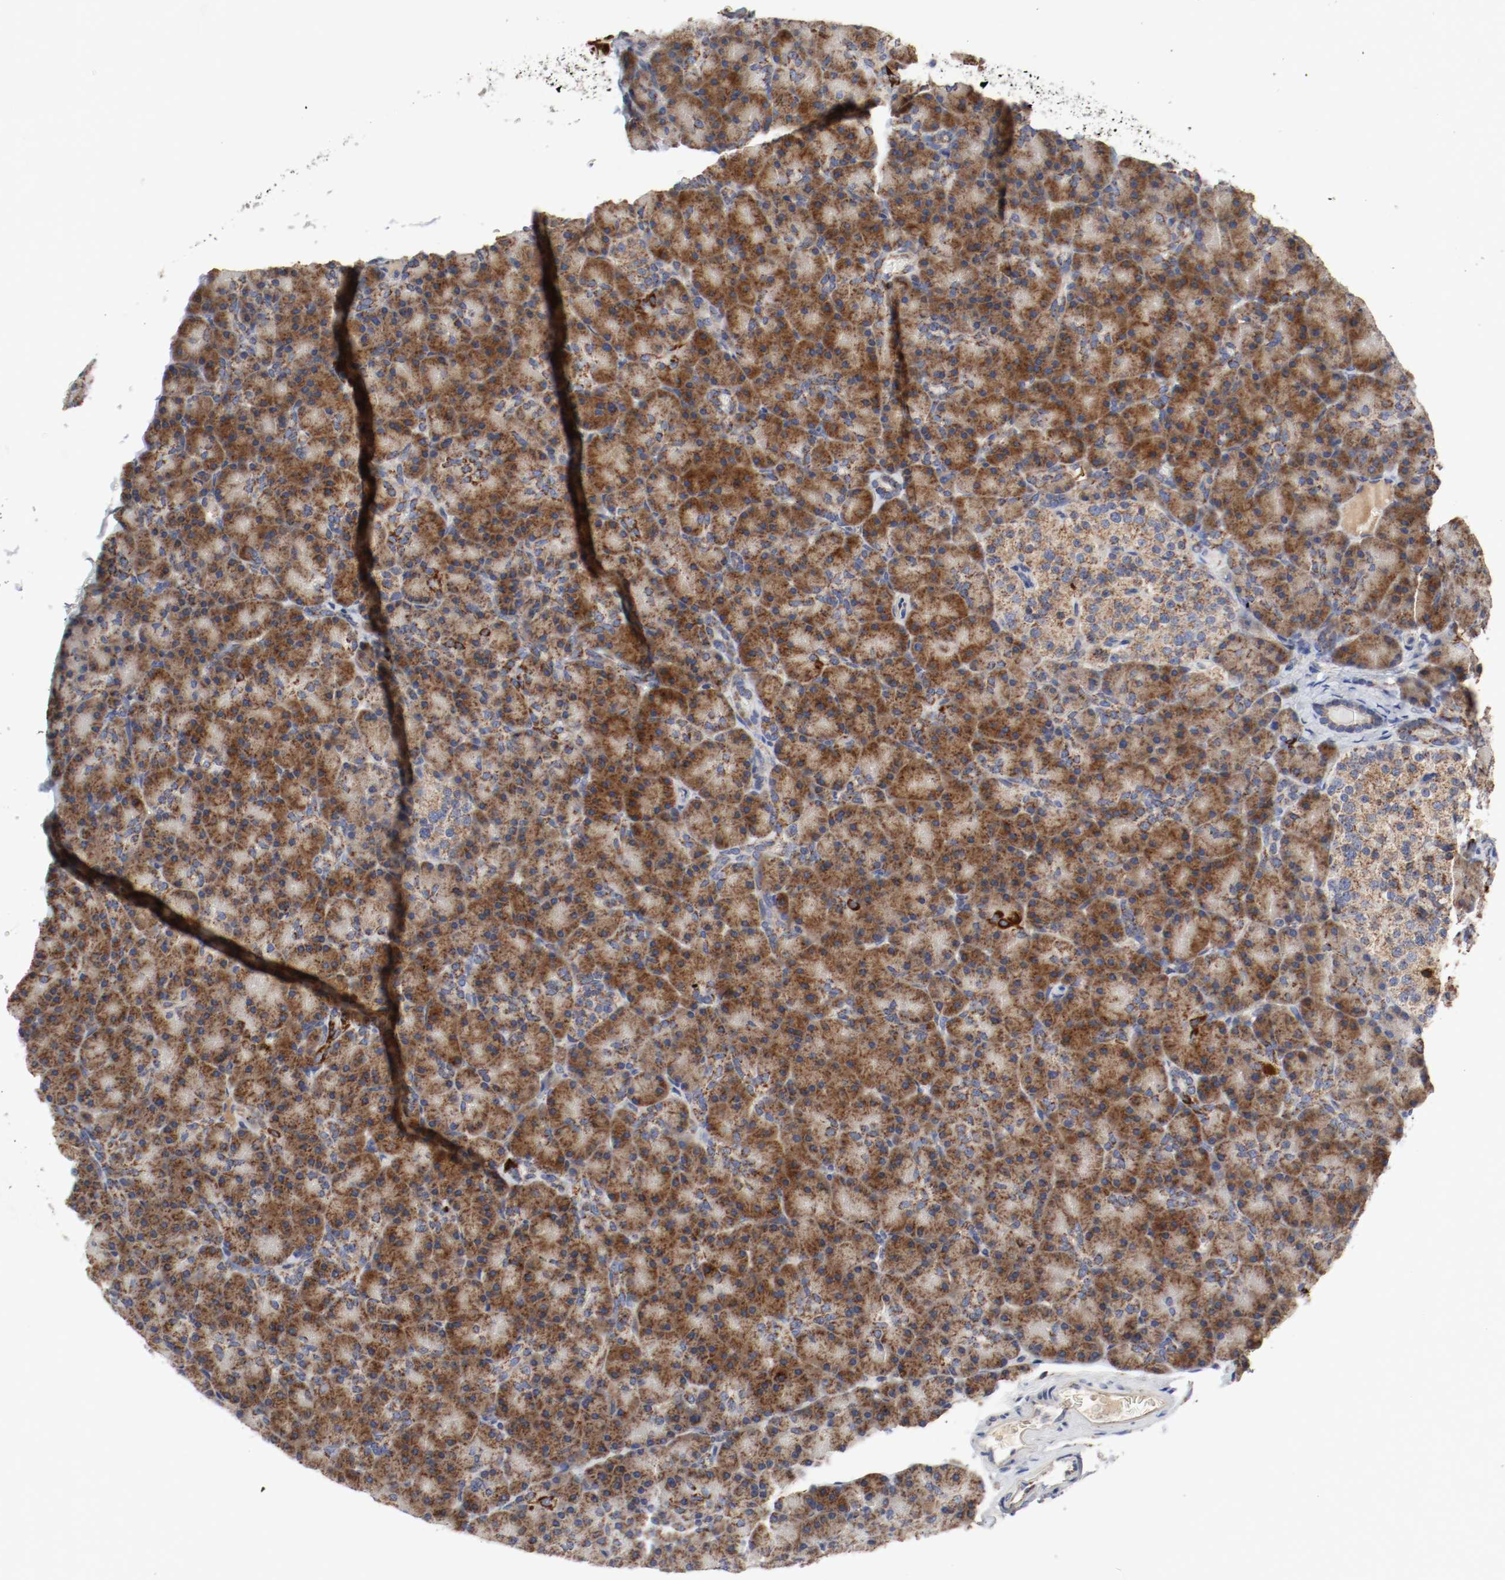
{"staining": {"intensity": "moderate", "quantity": ">75%", "location": "cytoplasmic/membranous"}, "tissue": "pancreas", "cell_type": "Exocrine glandular cells", "image_type": "normal", "snomed": [{"axis": "morphology", "description": "Normal tissue, NOS"}, {"axis": "topography", "description": "Pancreas"}], "caption": "Human pancreas stained for a protein (brown) displays moderate cytoplasmic/membranous positive positivity in approximately >75% of exocrine glandular cells.", "gene": "AFG3L2", "patient": {"sex": "female", "age": 43}}